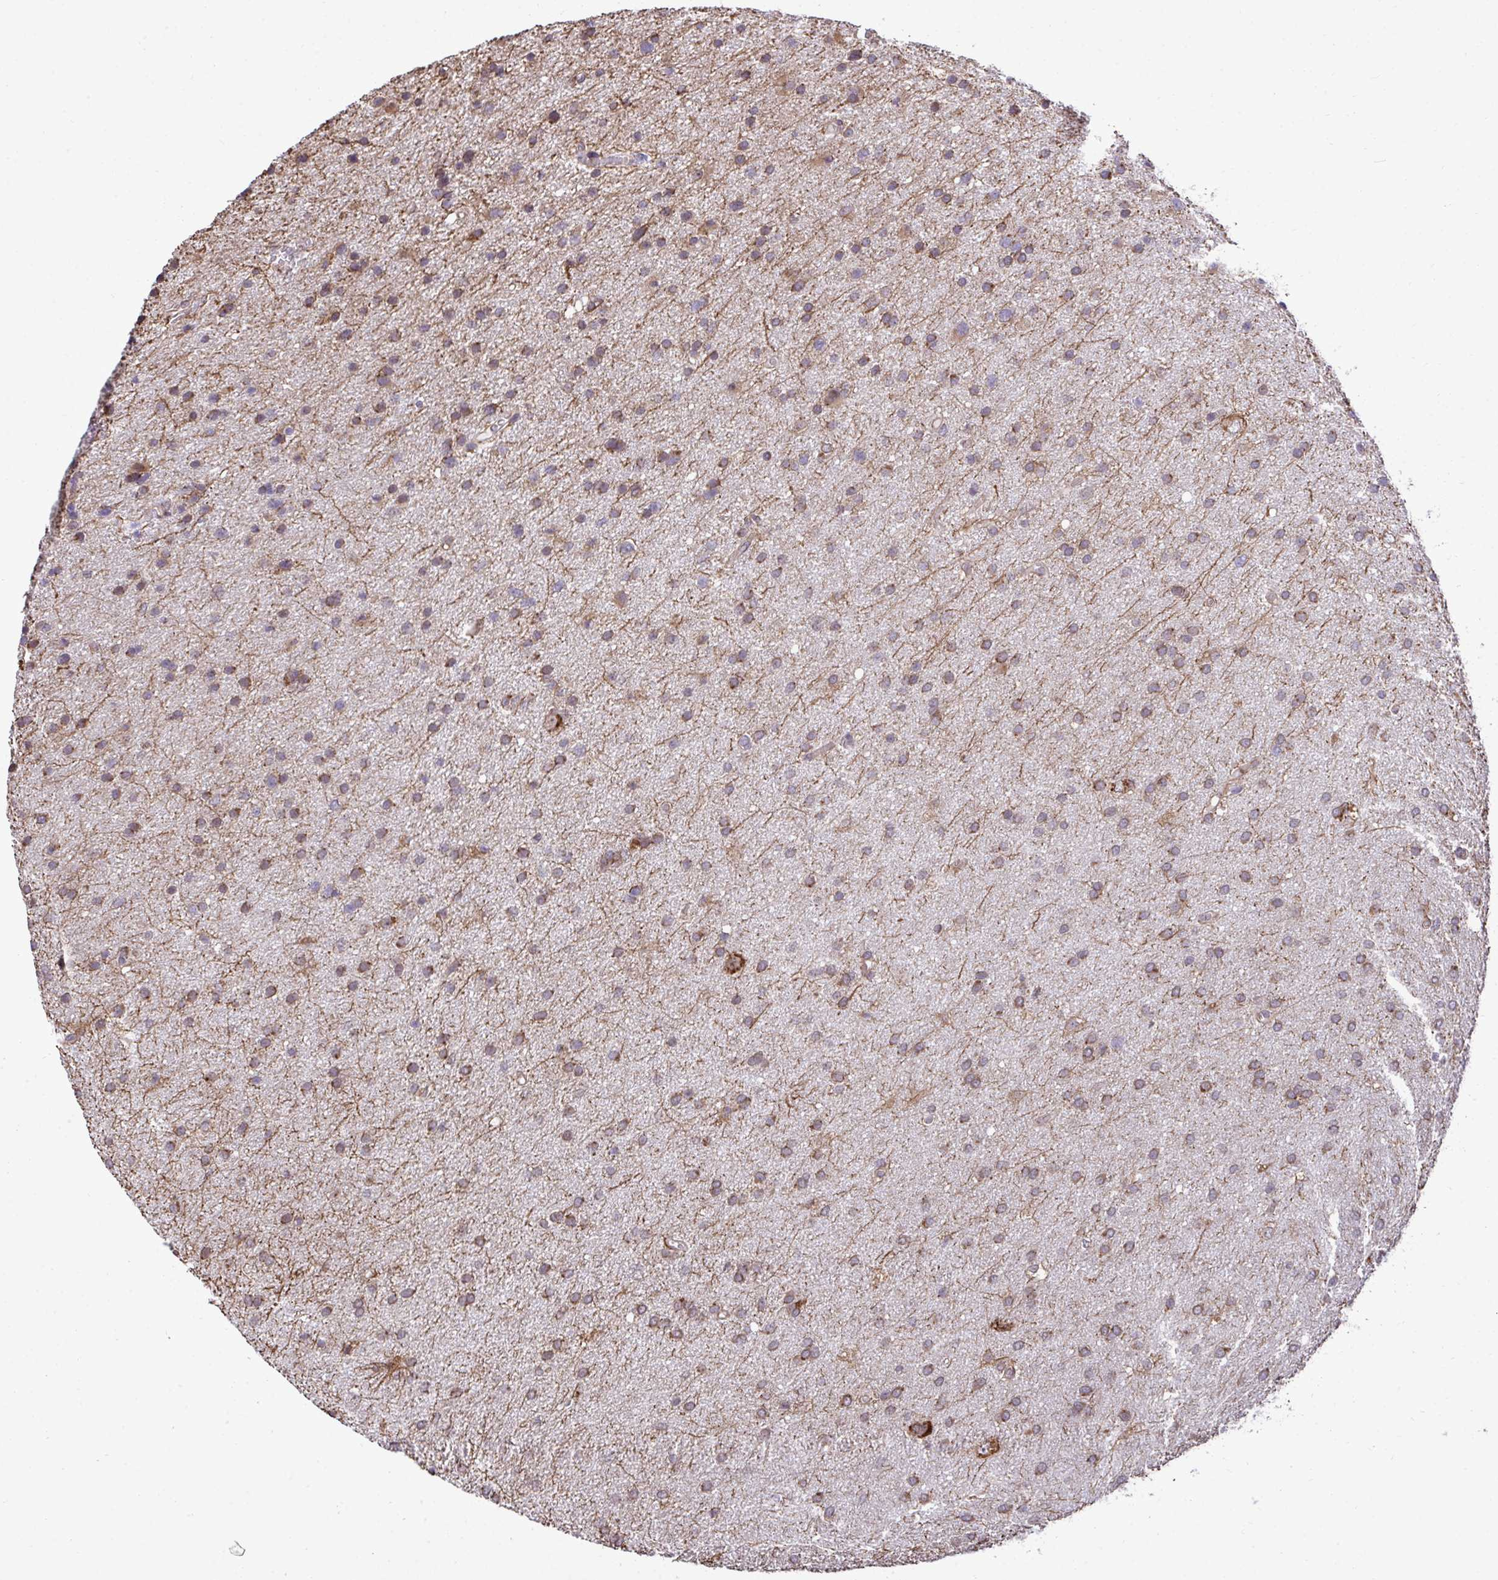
{"staining": {"intensity": "moderate", "quantity": ">75%", "location": "cytoplasmic/membranous"}, "tissue": "glioma", "cell_type": "Tumor cells", "image_type": "cancer", "snomed": [{"axis": "morphology", "description": "Glioma, malignant, Low grade"}, {"axis": "topography", "description": "Brain"}], "caption": "An image of human glioma stained for a protein reveals moderate cytoplasmic/membranous brown staining in tumor cells.", "gene": "RPS15", "patient": {"sex": "female", "age": 54}}